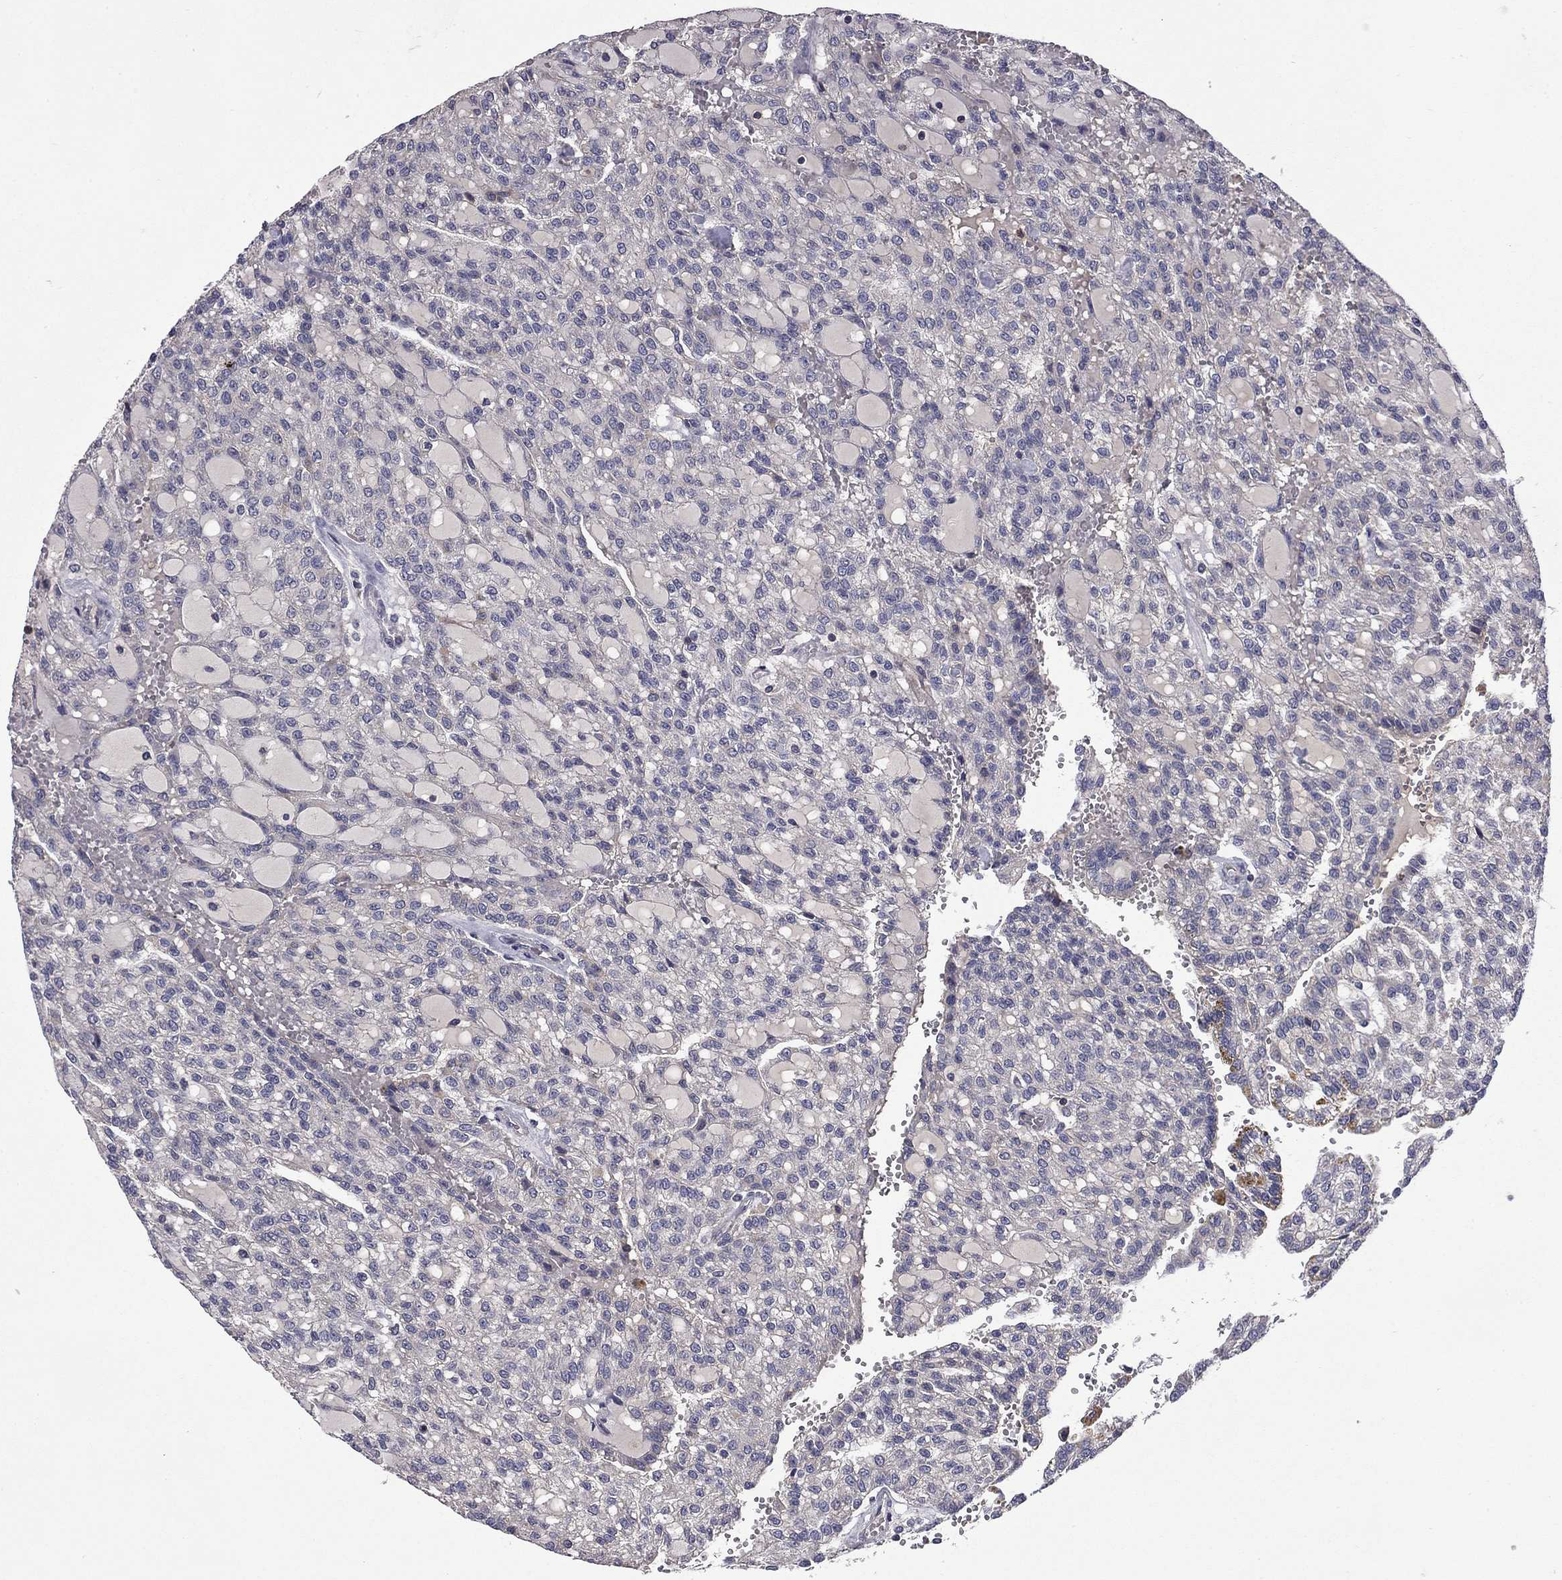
{"staining": {"intensity": "negative", "quantity": "none", "location": "none"}, "tissue": "renal cancer", "cell_type": "Tumor cells", "image_type": "cancer", "snomed": [{"axis": "morphology", "description": "Adenocarcinoma, NOS"}, {"axis": "topography", "description": "Kidney"}], "caption": "High power microscopy photomicrograph of an IHC micrograph of renal cancer, revealing no significant expression in tumor cells. (Immunohistochemistry, brightfield microscopy, high magnification).", "gene": "CEACAM7", "patient": {"sex": "male", "age": 63}}